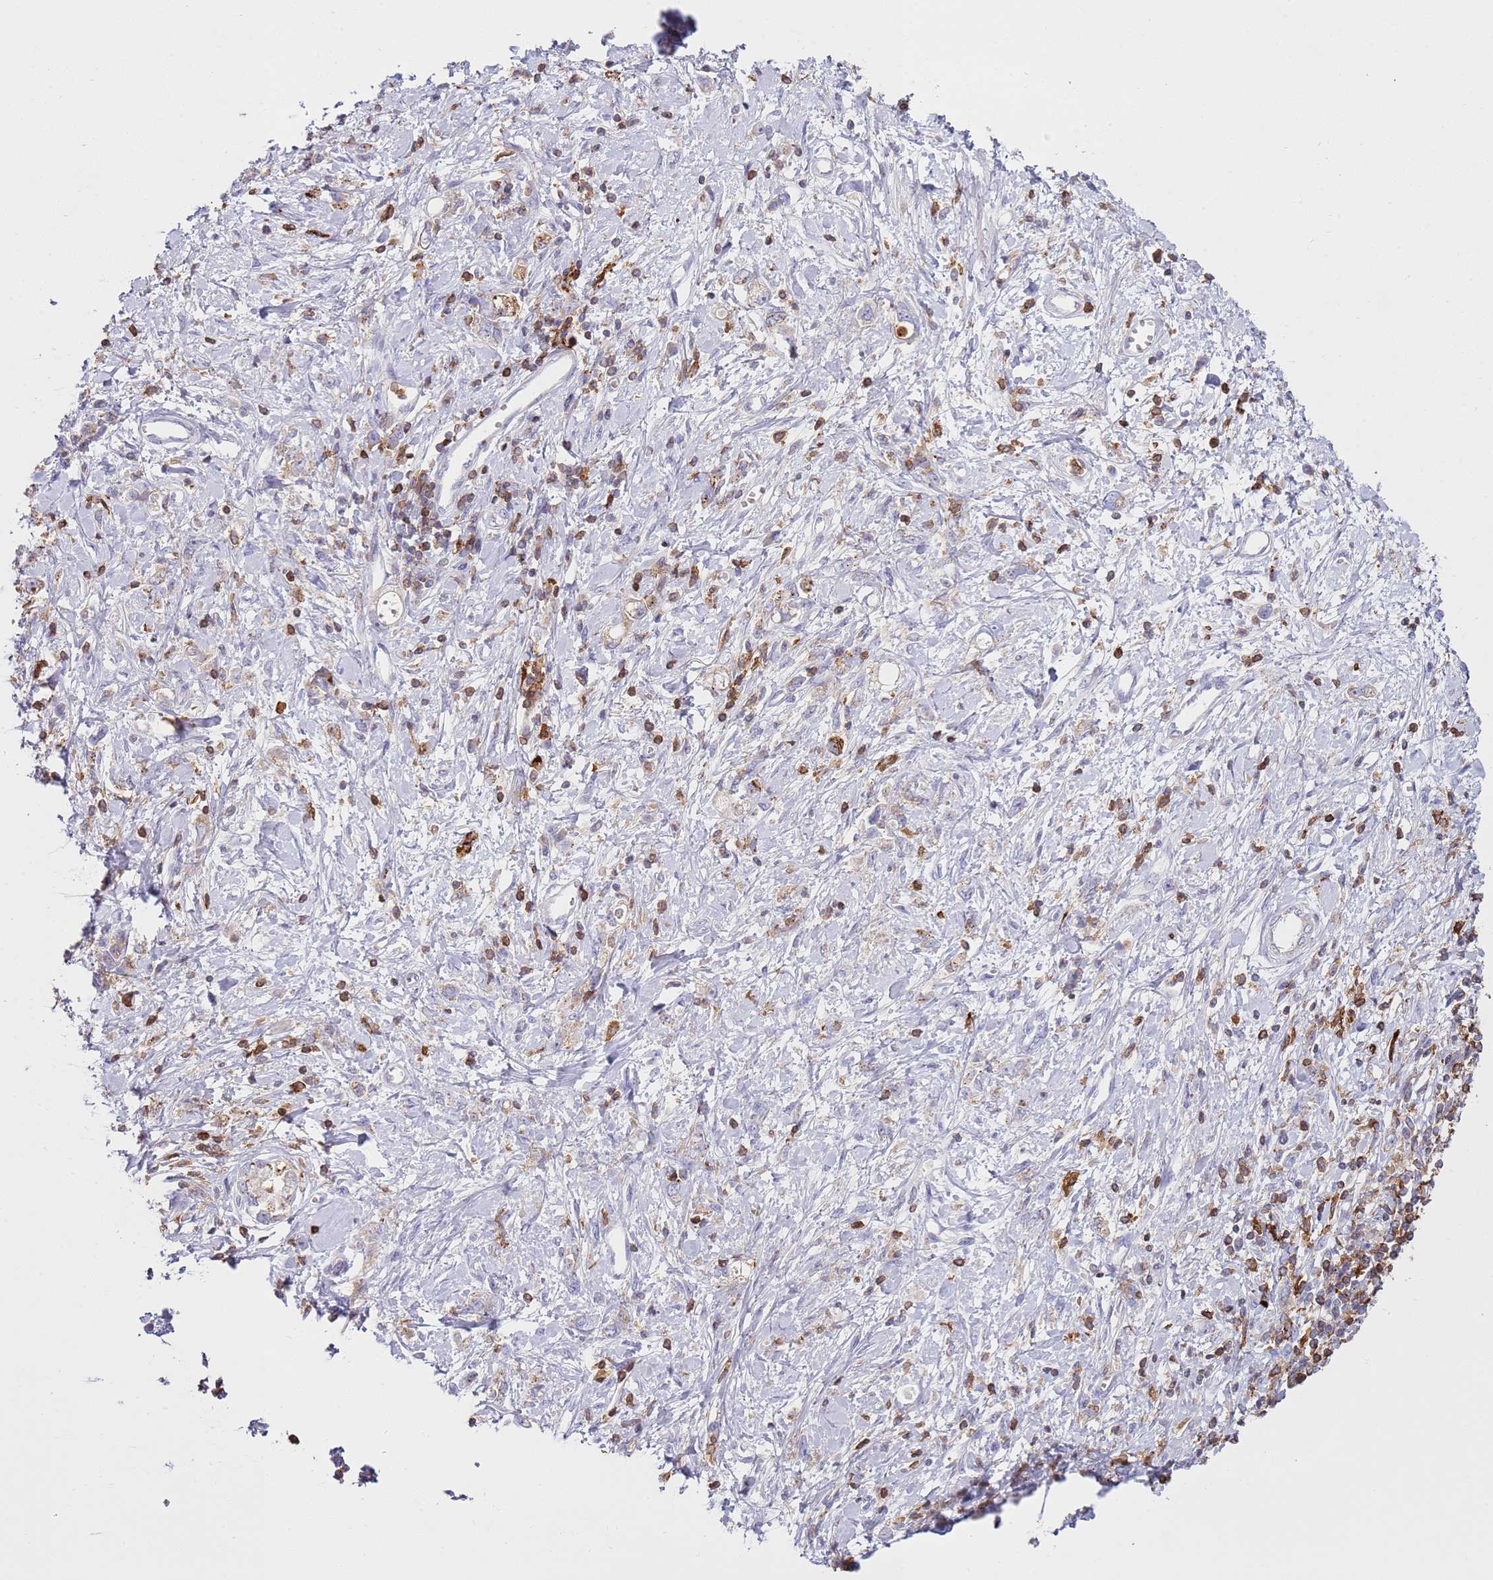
{"staining": {"intensity": "moderate", "quantity": "<25%", "location": "cytoplasmic/membranous"}, "tissue": "stomach cancer", "cell_type": "Tumor cells", "image_type": "cancer", "snomed": [{"axis": "morphology", "description": "Adenocarcinoma, NOS"}, {"axis": "topography", "description": "Stomach"}], "caption": "Immunohistochemical staining of human stomach cancer demonstrates low levels of moderate cytoplasmic/membranous positivity in approximately <25% of tumor cells.", "gene": "TTPAL", "patient": {"sex": "female", "age": 76}}